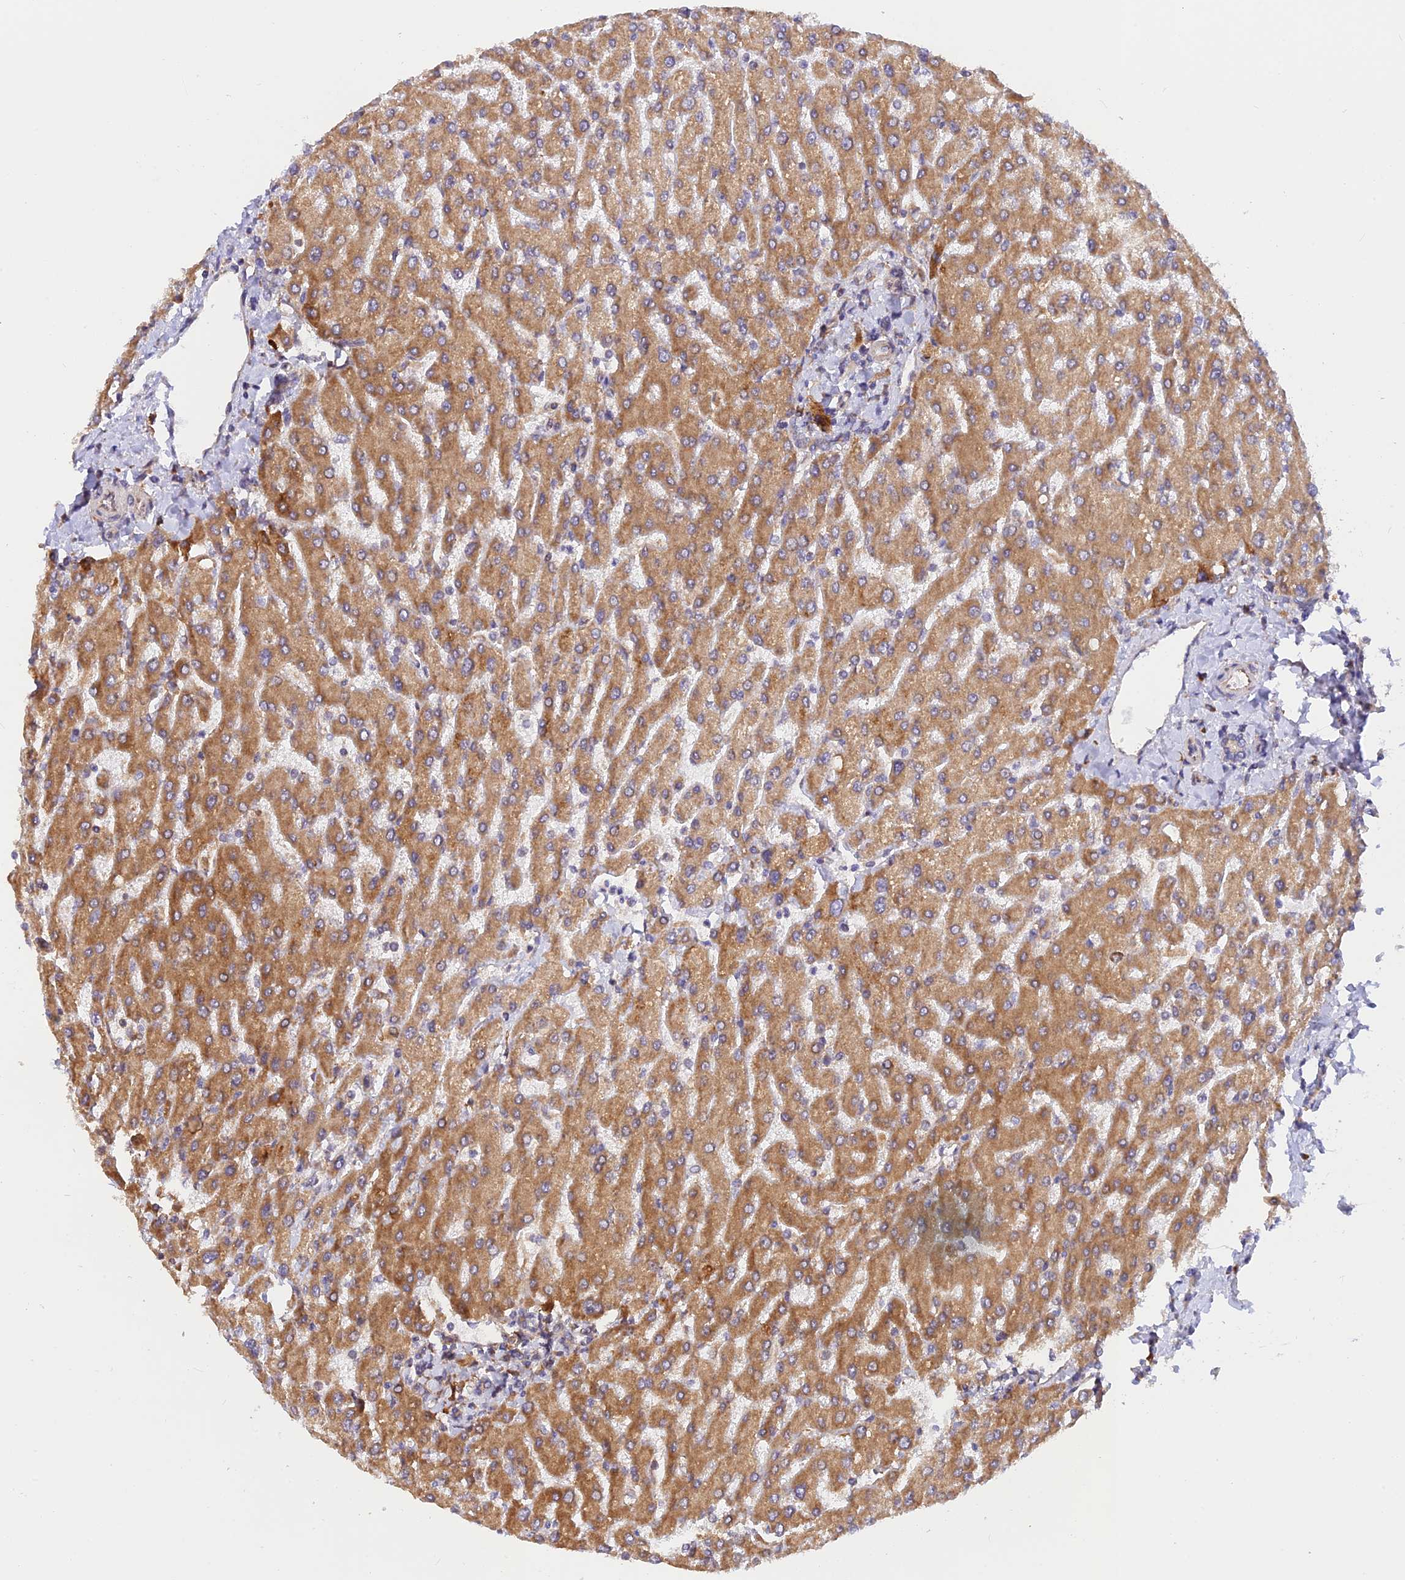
{"staining": {"intensity": "moderate", "quantity": "25%-75%", "location": "cytoplasmic/membranous"}, "tissue": "liver", "cell_type": "Cholangiocytes", "image_type": "normal", "snomed": [{"axis": "morphology", "description": "Normal tissue, NOS"}, {"axis": "topography", "description": "Liver"}], "caption": "Immunohistochemical staining of unremarkable human liver reveals medium levels of moderate cytoplasmic/membranous expression in about 25%-75% of cholangiocytes.", "gene": "RPL5", "patient": {"sex": "male", "age": 55}}